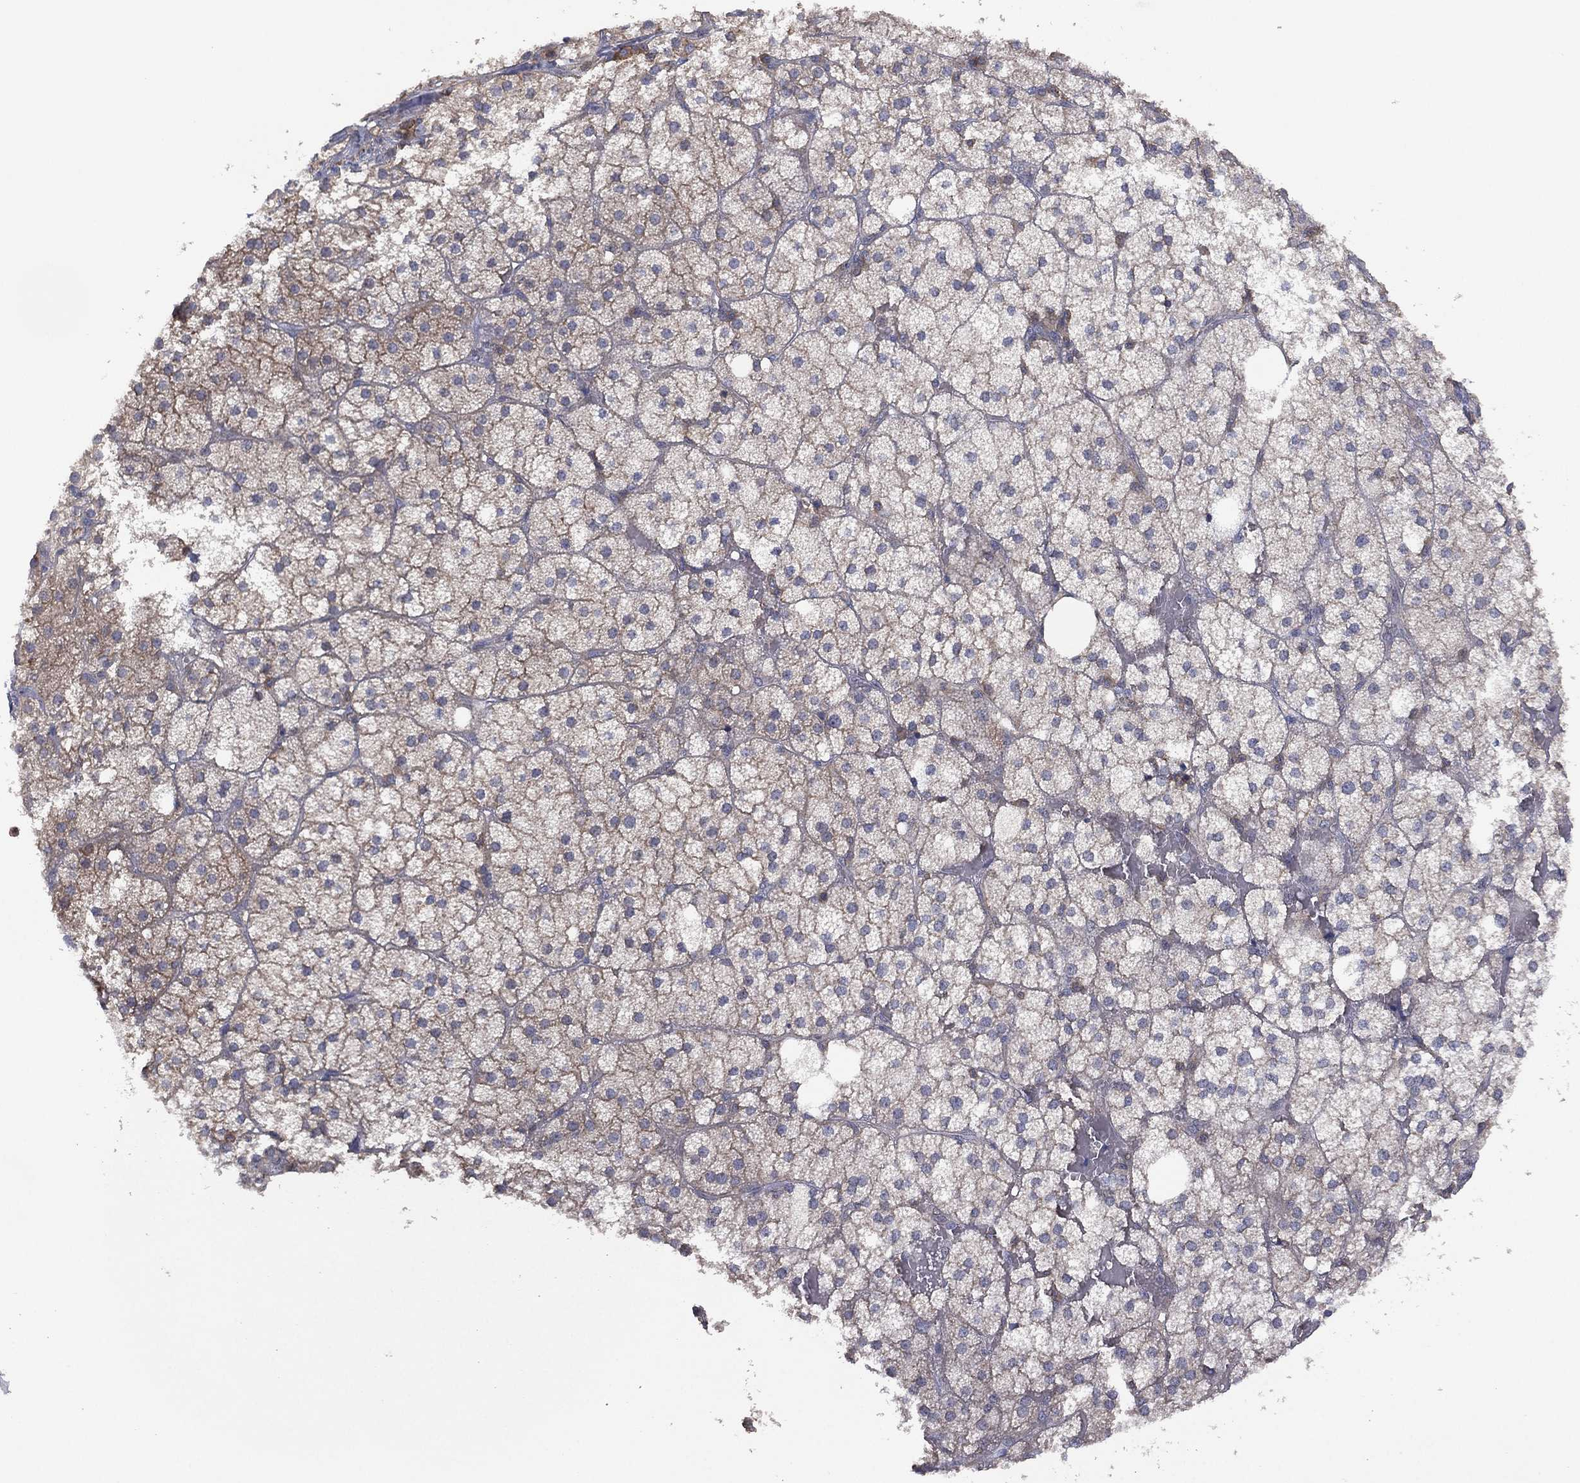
{"staining": {"intensity": "moderate", "quantity": "<25%", "location": "cytoplasmic/membranous"}, "tissue": "adrenal gland", "cell_type": "Glandular cells", "image_type": "normal", "snomed": [{"axis": "morphology", "description": "Normal tissue, NOS"}, {"axis": "topography", "description": "Adrenal gland"}], "caption": "Human adrenal gland stained with a brown dye shows moderate cytoplasmic/membranous positive positivity in approximately <25% of glandular cells.", "gene": "DOCK8", "patient": {"sex": "male", "age": 53}}